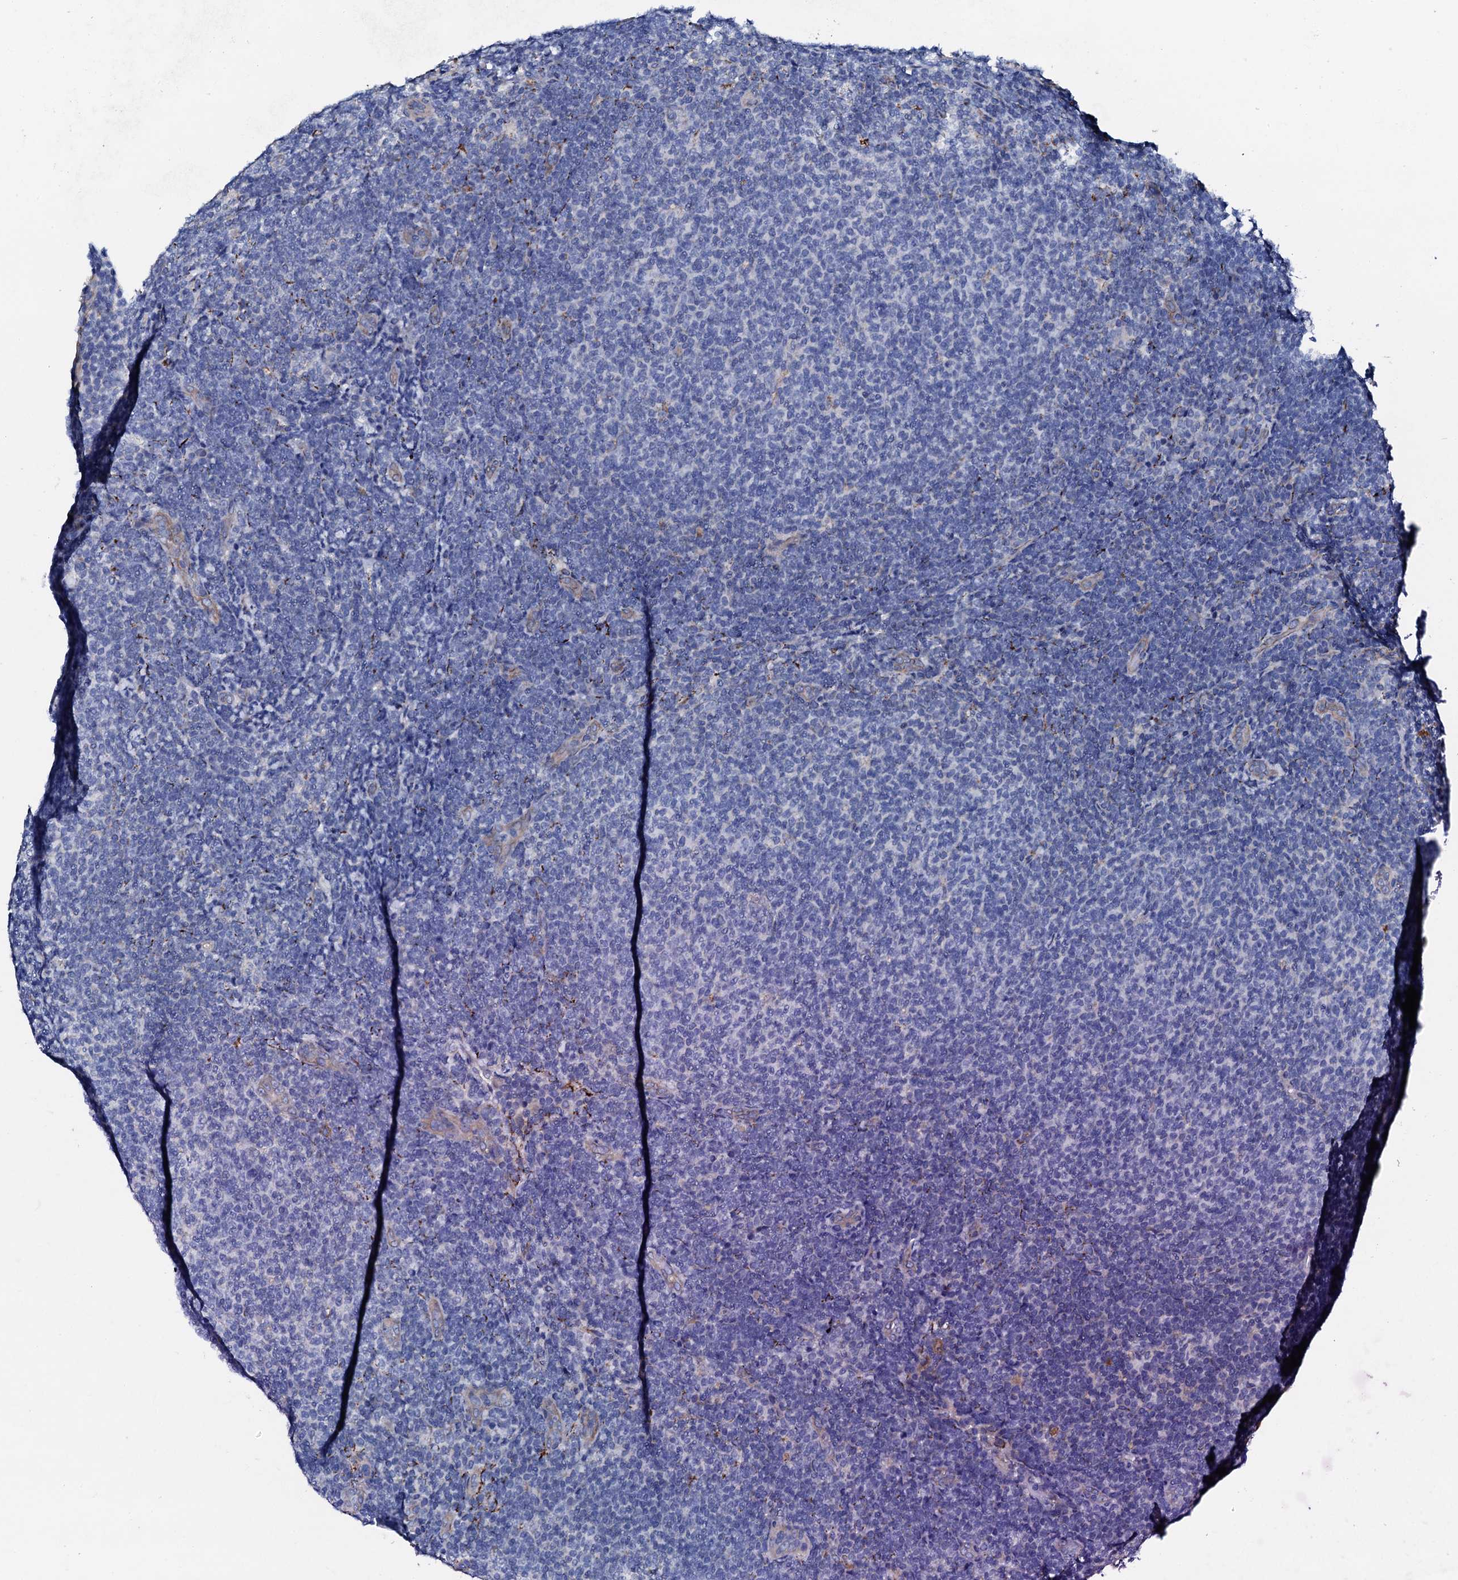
{"staining": {"intensity": "negative", "quantity": "none", "location": "none"}, "tissue": "lymphoma", "cell_type": "Tumor cells", "image_type": "cancer", "snomed": [{"axis": "morphology", "description": "Malignant lymphoma, non-Hodgkin's type, Low grade"}, {"axis": "topography", "description": "Lymph node"}], "caption": "IHC of lymphoma reveals no expression in tumor cells. (DAB immunohistochemistry with hematoxylin counter stain).", "gene": "KLHL32", "patient": {"sex": "male", "age": 66}}